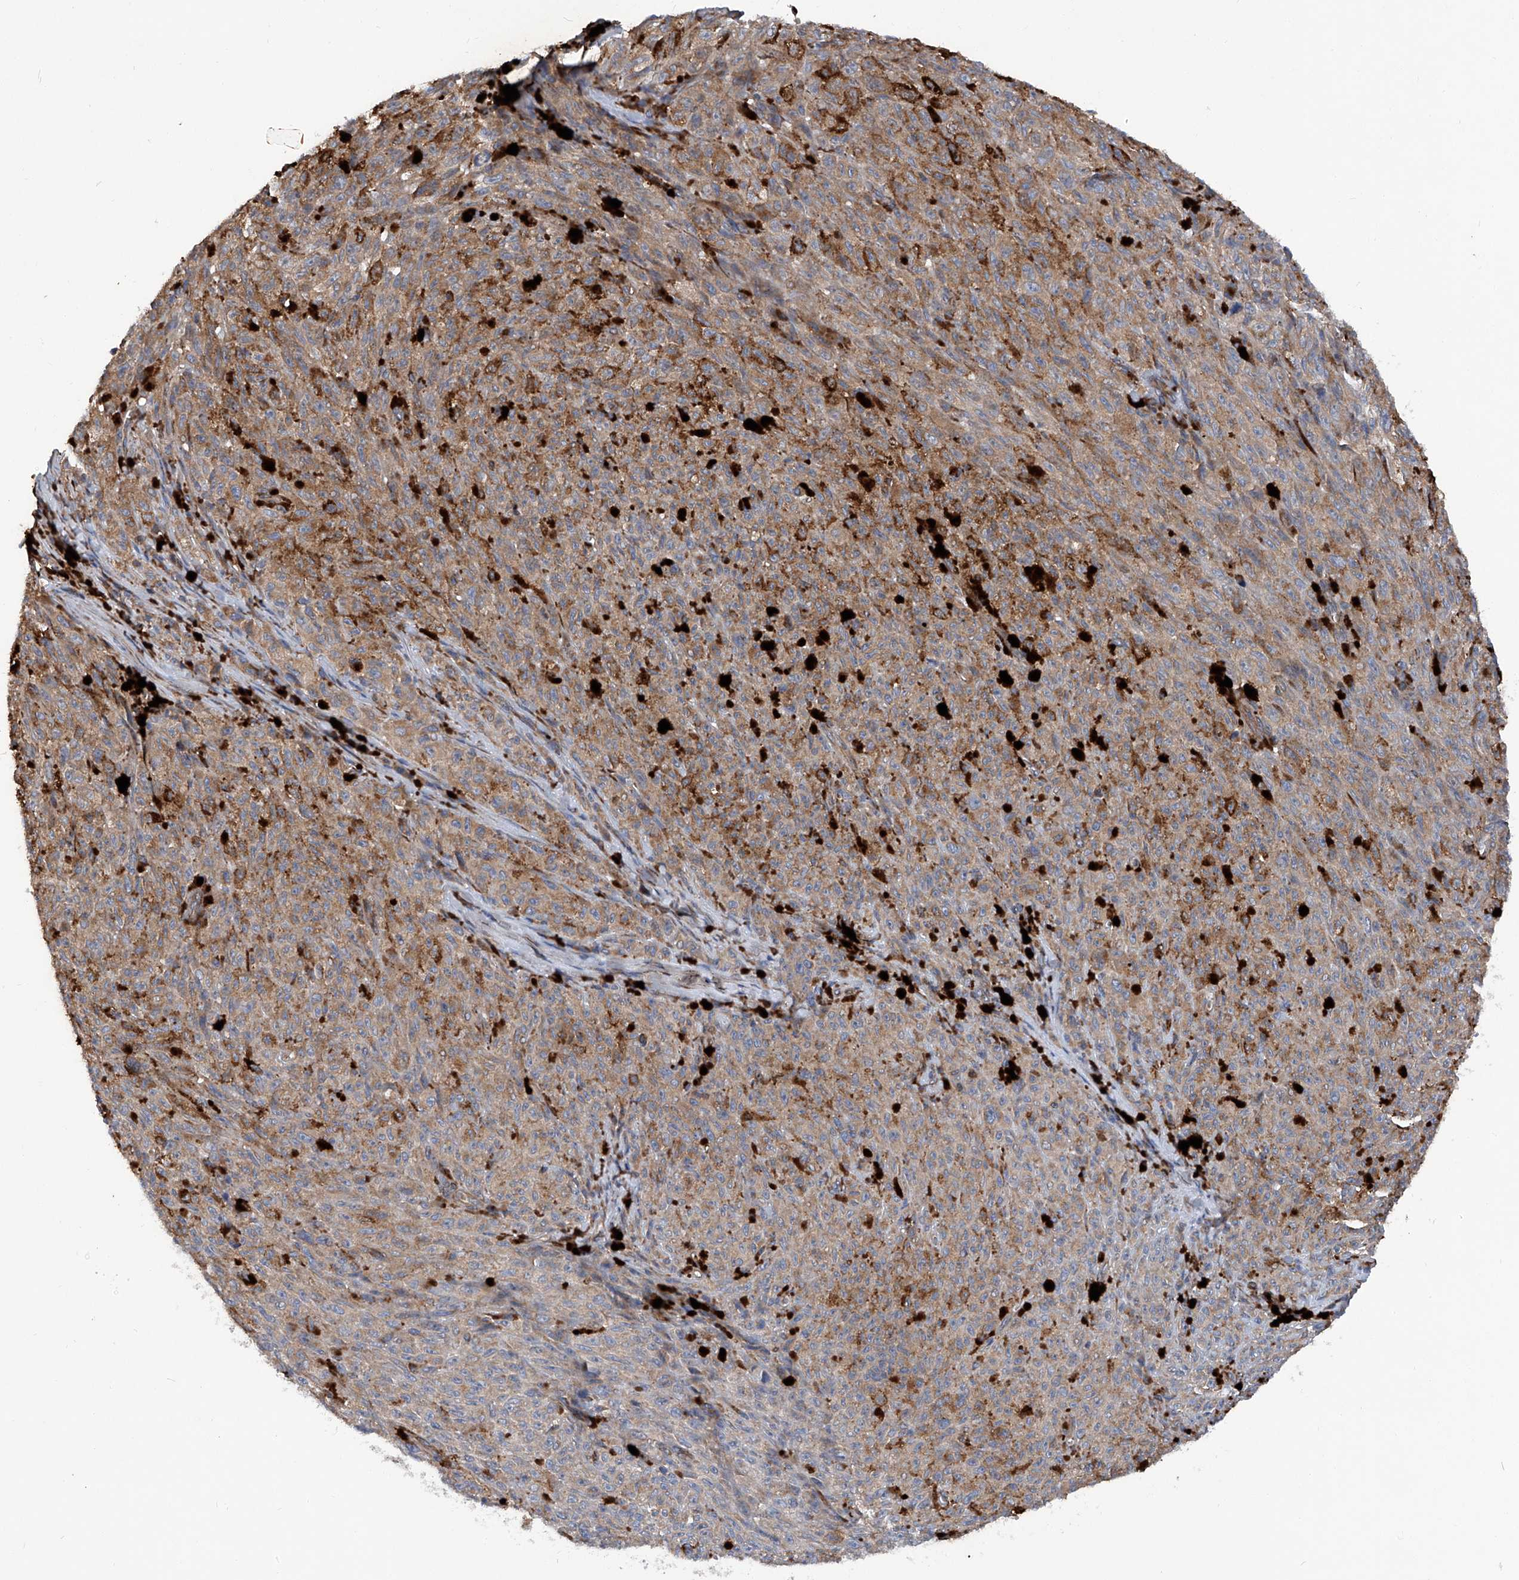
{"staining": {"intensity": "moderate", "quantity": "25%-75%", "location": "cytoplasmic/membranous"}, "tissue": "melanoma", "cell_type": "Tumor cells", "image_type": "cancer", "snomed": [{"axis": "morphology", "description": "Malignant melanoma, NOS"}, {"axis": "topography", "description": "Skin"}], "caption": "Malignant melanoma stained with DAB (3,3'-diaminobenzidine) IHC displays medium levels of moderate cytoplasmic/membranous positivity in approximately 25%-75% of tumor cells.", "gene": "ASCC3", "patient": {"sex": "female", "age": 82}}